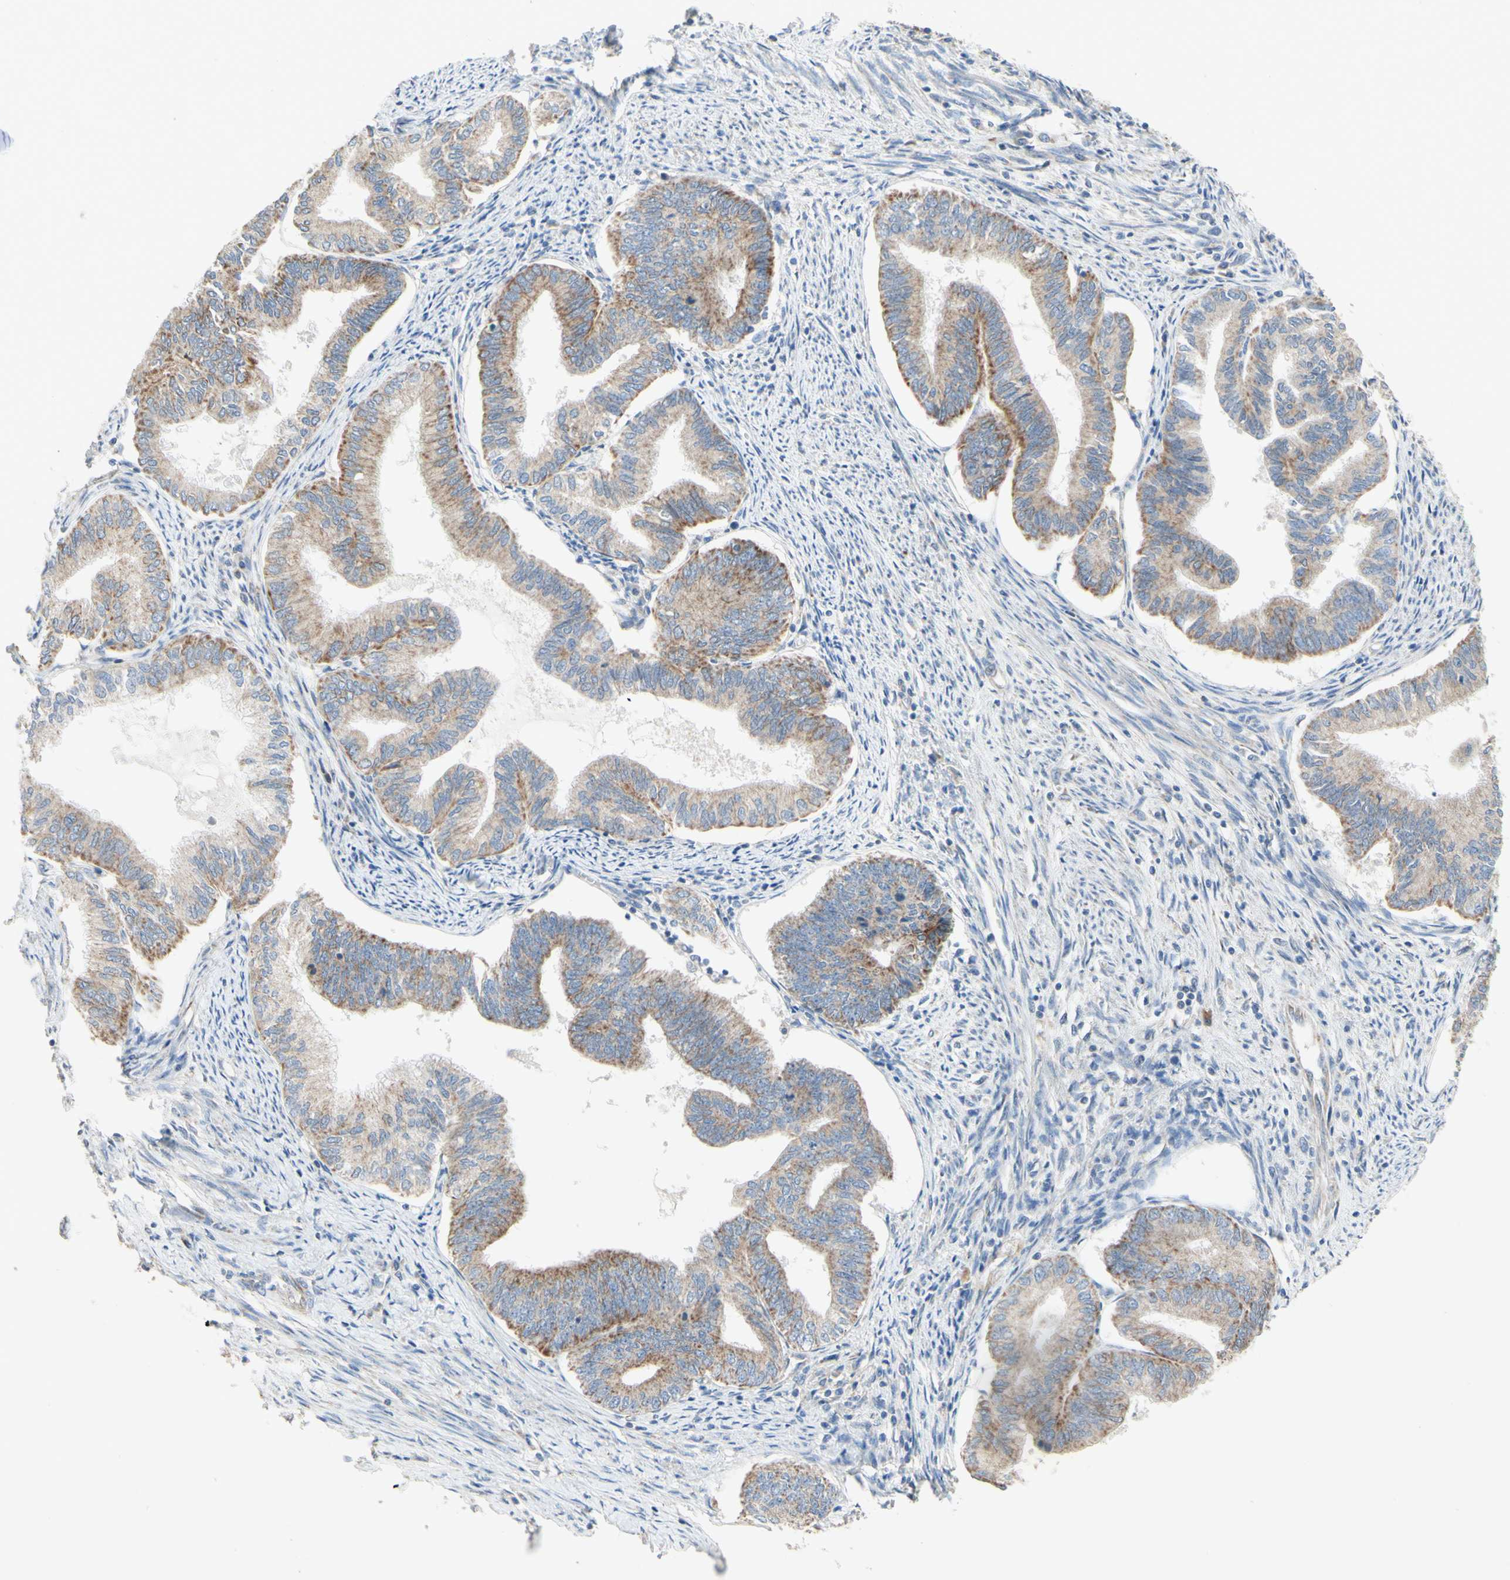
{"staining": {"intensity": "weak", "quantity": ">75%", "location": "cytoplasmic/membranous"}, "tissue": "endometrial cancer", "cell_type": "Tumor cells", "image_type": "cancer", "snomed": [{"axis": "morphology", "description": "Adenocarcinoma, NOS"}, {"axis": "topography", "description": "Endometrium"}], "caption": "Brown immunohistochemical staining in human endometrial adenocarcinoma reveals weak cytoplasmic/membranous expression in approximately >75% of tumor cells.", "gene": "ARMC10", "patient": {"sex": "female", "age": 86}}